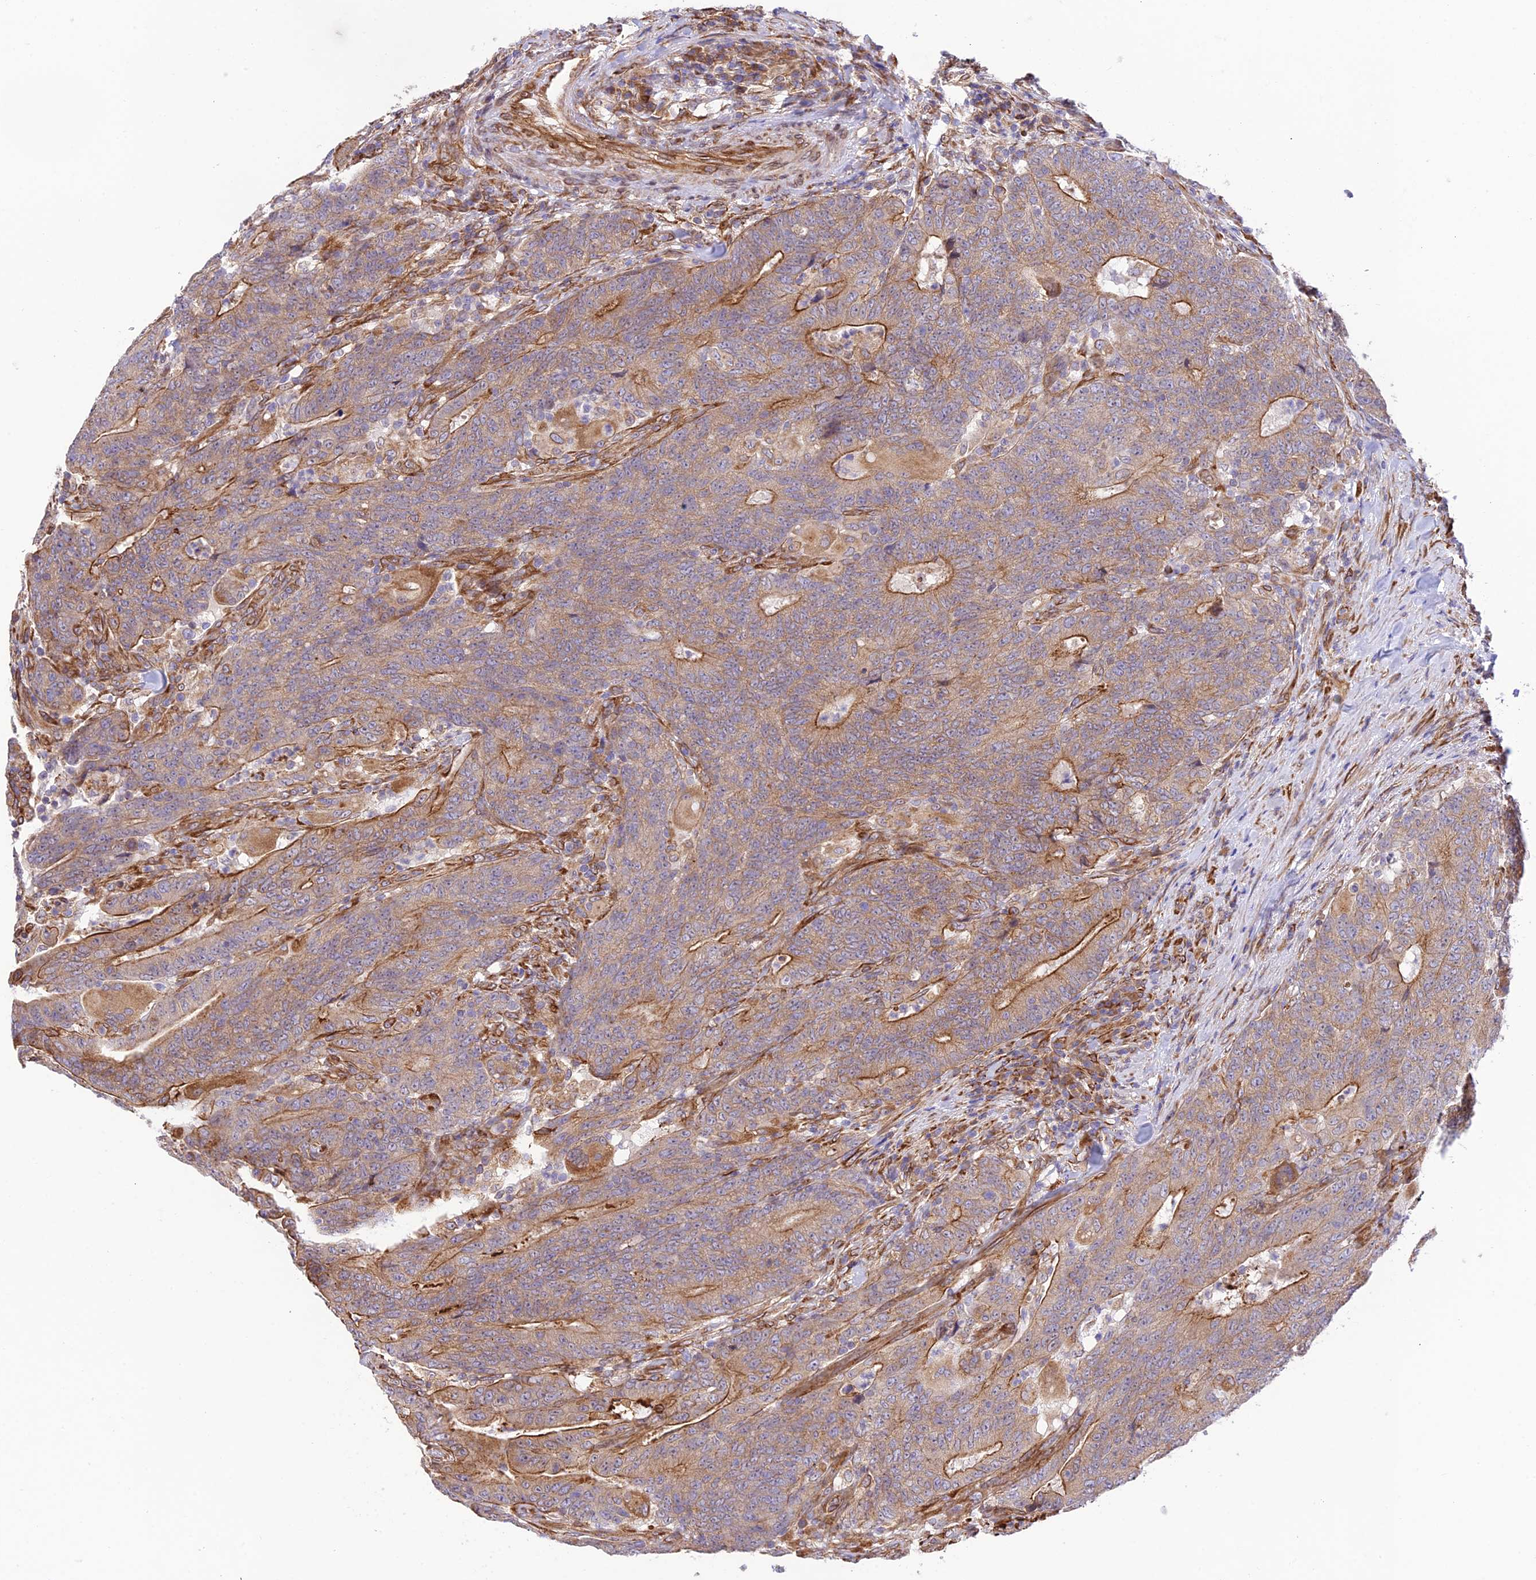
{"staining": {"intensity": "moderate", "quantity": "25%-75%", "location": "cytoplasmic/membranous"}, "tissue": "colorectal cancer", "cell_type": "Tumor cells", "image_type": "cancer", "snomed": [{"axis": "morphology", "description": "Normal tissue, NOS"}, {"axis": "morphology", "description": "Adenocarcinoma, NOS"}, {"axis": "topography", "description": "Colon"}], "caption": "Human colorectal cancer stained for a protein (brown) displays moderate cytoplasmic/membranous positive expression in approximately 25%-75% of tumor cells.", "gene": "EXOC3L4", "patient": {"sex": "female", "age": 75}}